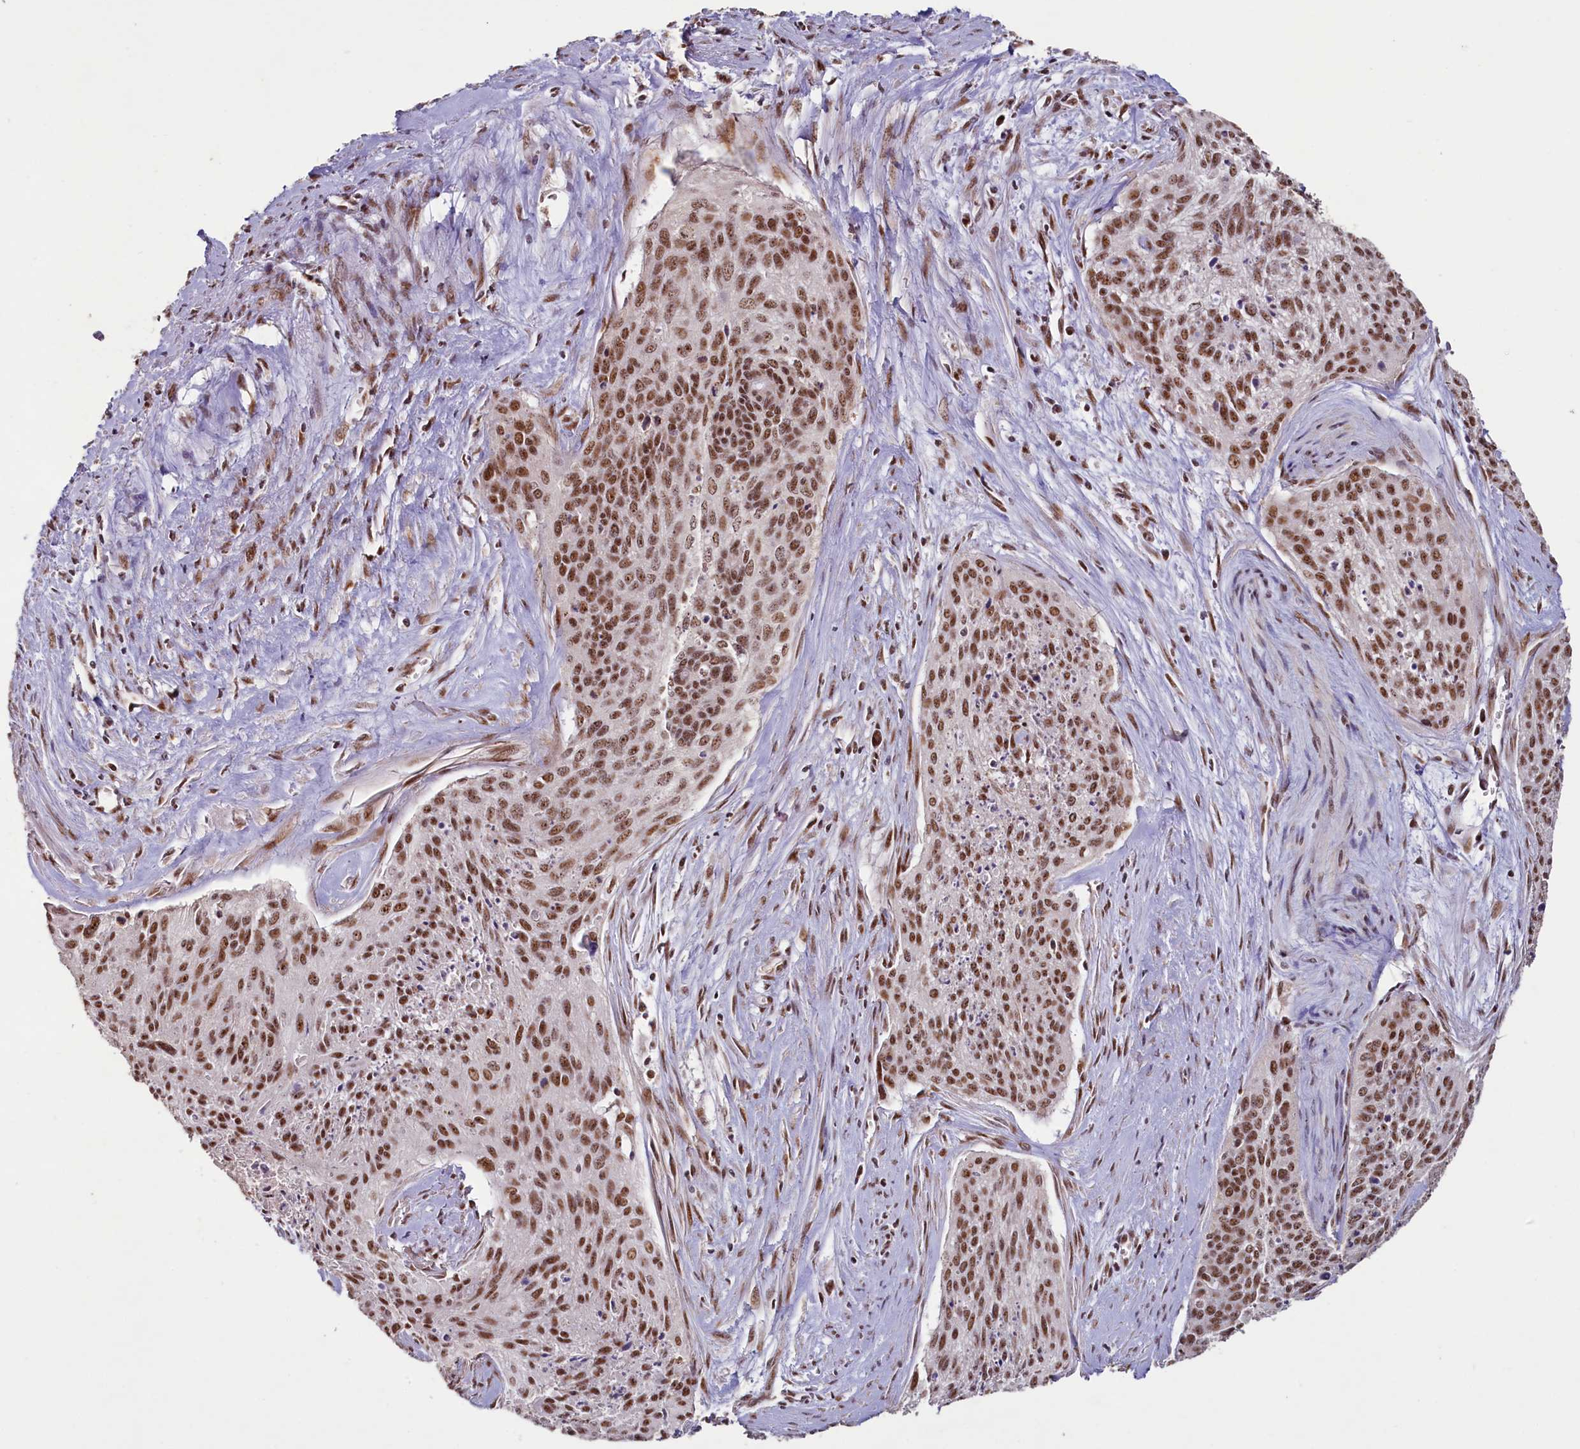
{"staining": {"intensity": "strong", "quantity": ">75%", "location": "nuclear"}, "tissue": "cervical cancer", "cell_type": "Tumor cells", "image_type": "cancer", "snomed": [{"axis": "morphology", "description": "Squamous cell carcinoma, NOS"}, {"axis": "topography", "description": "Cervix"}], "caption": "Immunohistochemistry micrograph of neoplastic tissue: human cervical cancer (squamous cell carcinoma) stained using immunohistochemistry demonstrates high levels of strong protein expression localized specifically in the nuclear of tumor cells, appearing as a nuclear brown color.", "gene": "PDE6D", "patient": {"sex": "female", "age": 55}}